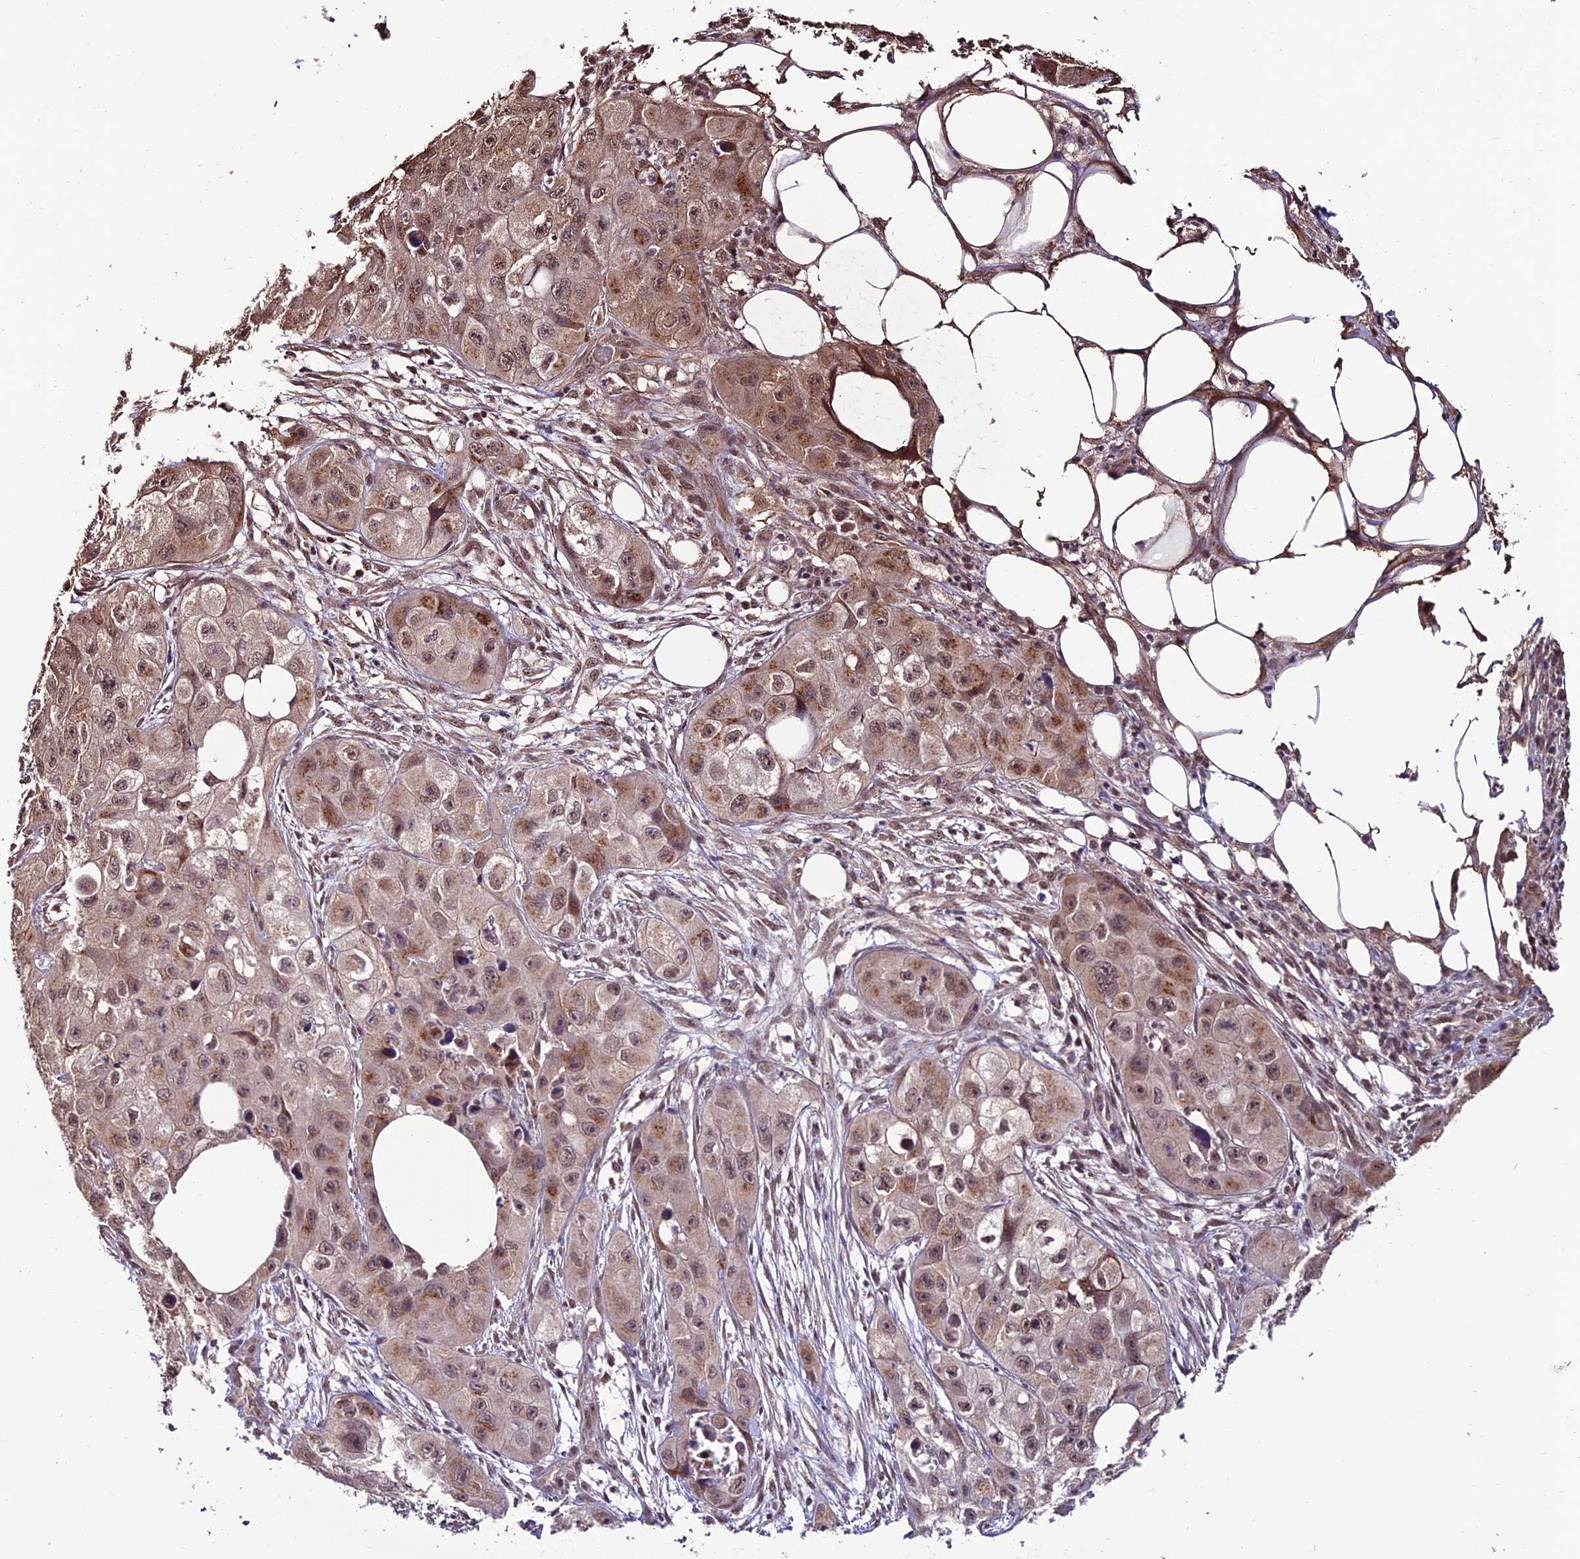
{"staining": {"intensity": "moderate", "quantity": ">75%", "location": "cytoplasmic/membranous,nuclear"}, "tissue": "skin cancer", "cell_type": "Tumor cells", "image_type": "cancer", "snomed": [{"axis": "morphology", "description": "Squamous cell carcinoma, NOS"}, {"axis": "topography", "description": "Skin"}, {"axis": "topography", "description": "Subcutis"}], "caption": "Skin cancer (squamous cell carcinoma) was stained to show a protein in brown. There is medium levels of moderate cytoplasmic/membranous and nuclear staining in approximately >75% of tumor cells.", "gene": "CABIN1", "patient": {"sex": "male", "age": 73}}